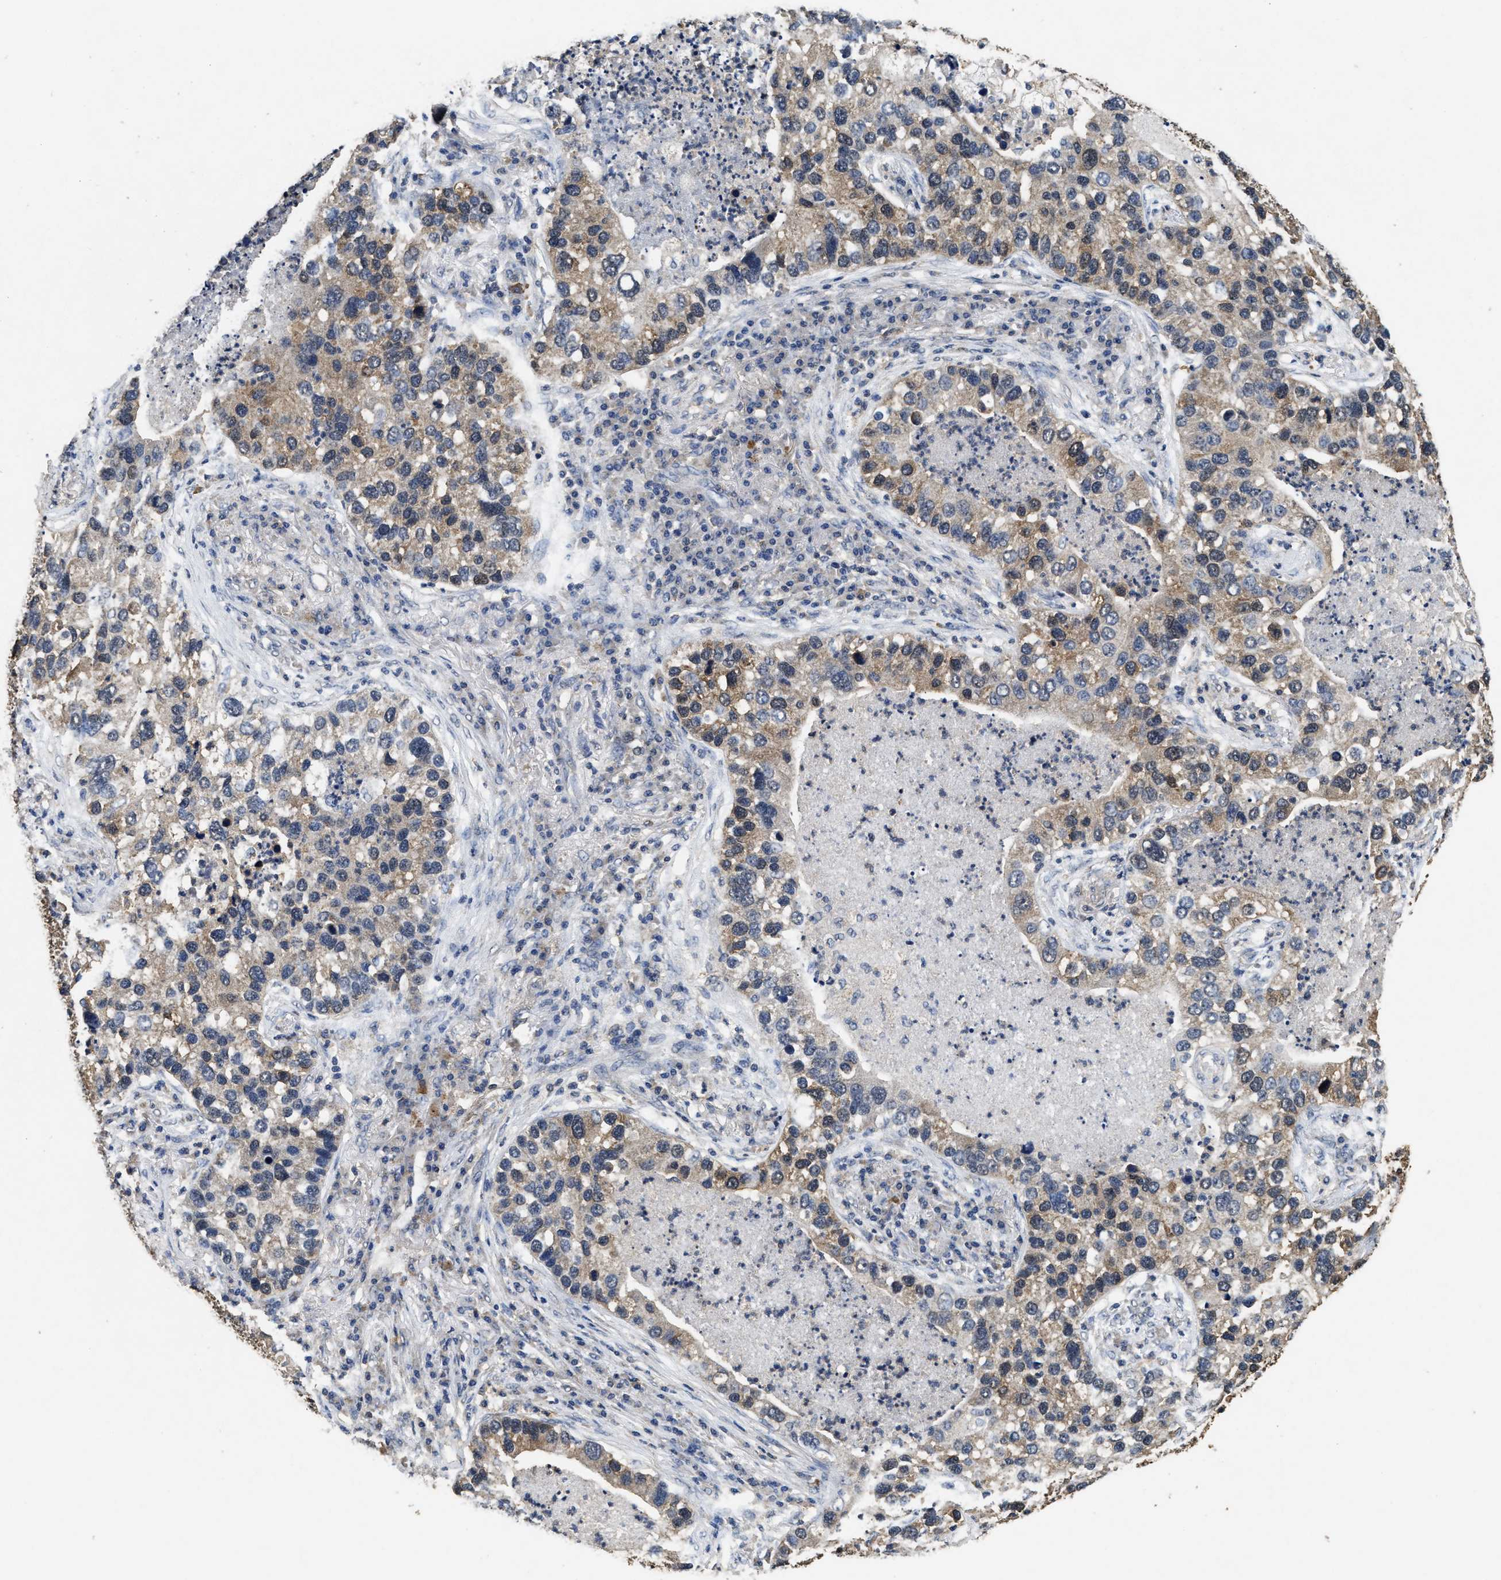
{"staining": {"intensity": "moderate", "quantity": "25%-75%", "location": "cytoplasmic/membranous,nuclear"}, "tissue": "lung cancer", "cell_type": "Tumor cells", "image_type": "cancer", "snomed": [{"axis": "morphology", "description": "Normal tissue, NOS"}, {"axis": "morphology", "description": "Adenocarcinoma, NOS"}, {"axis": "topography", "description": "Bronchus"}, {"axis": "topography", "description": "Lung"}], "caption": "Tumor cells display medium levels of moderate cytoplasmic/membranous and nuclear expression in about 25%-75% of cells in lung adenocarcinoma.", "gene": "ACAT2", "patient": {"sex": "male", "age": 54}}